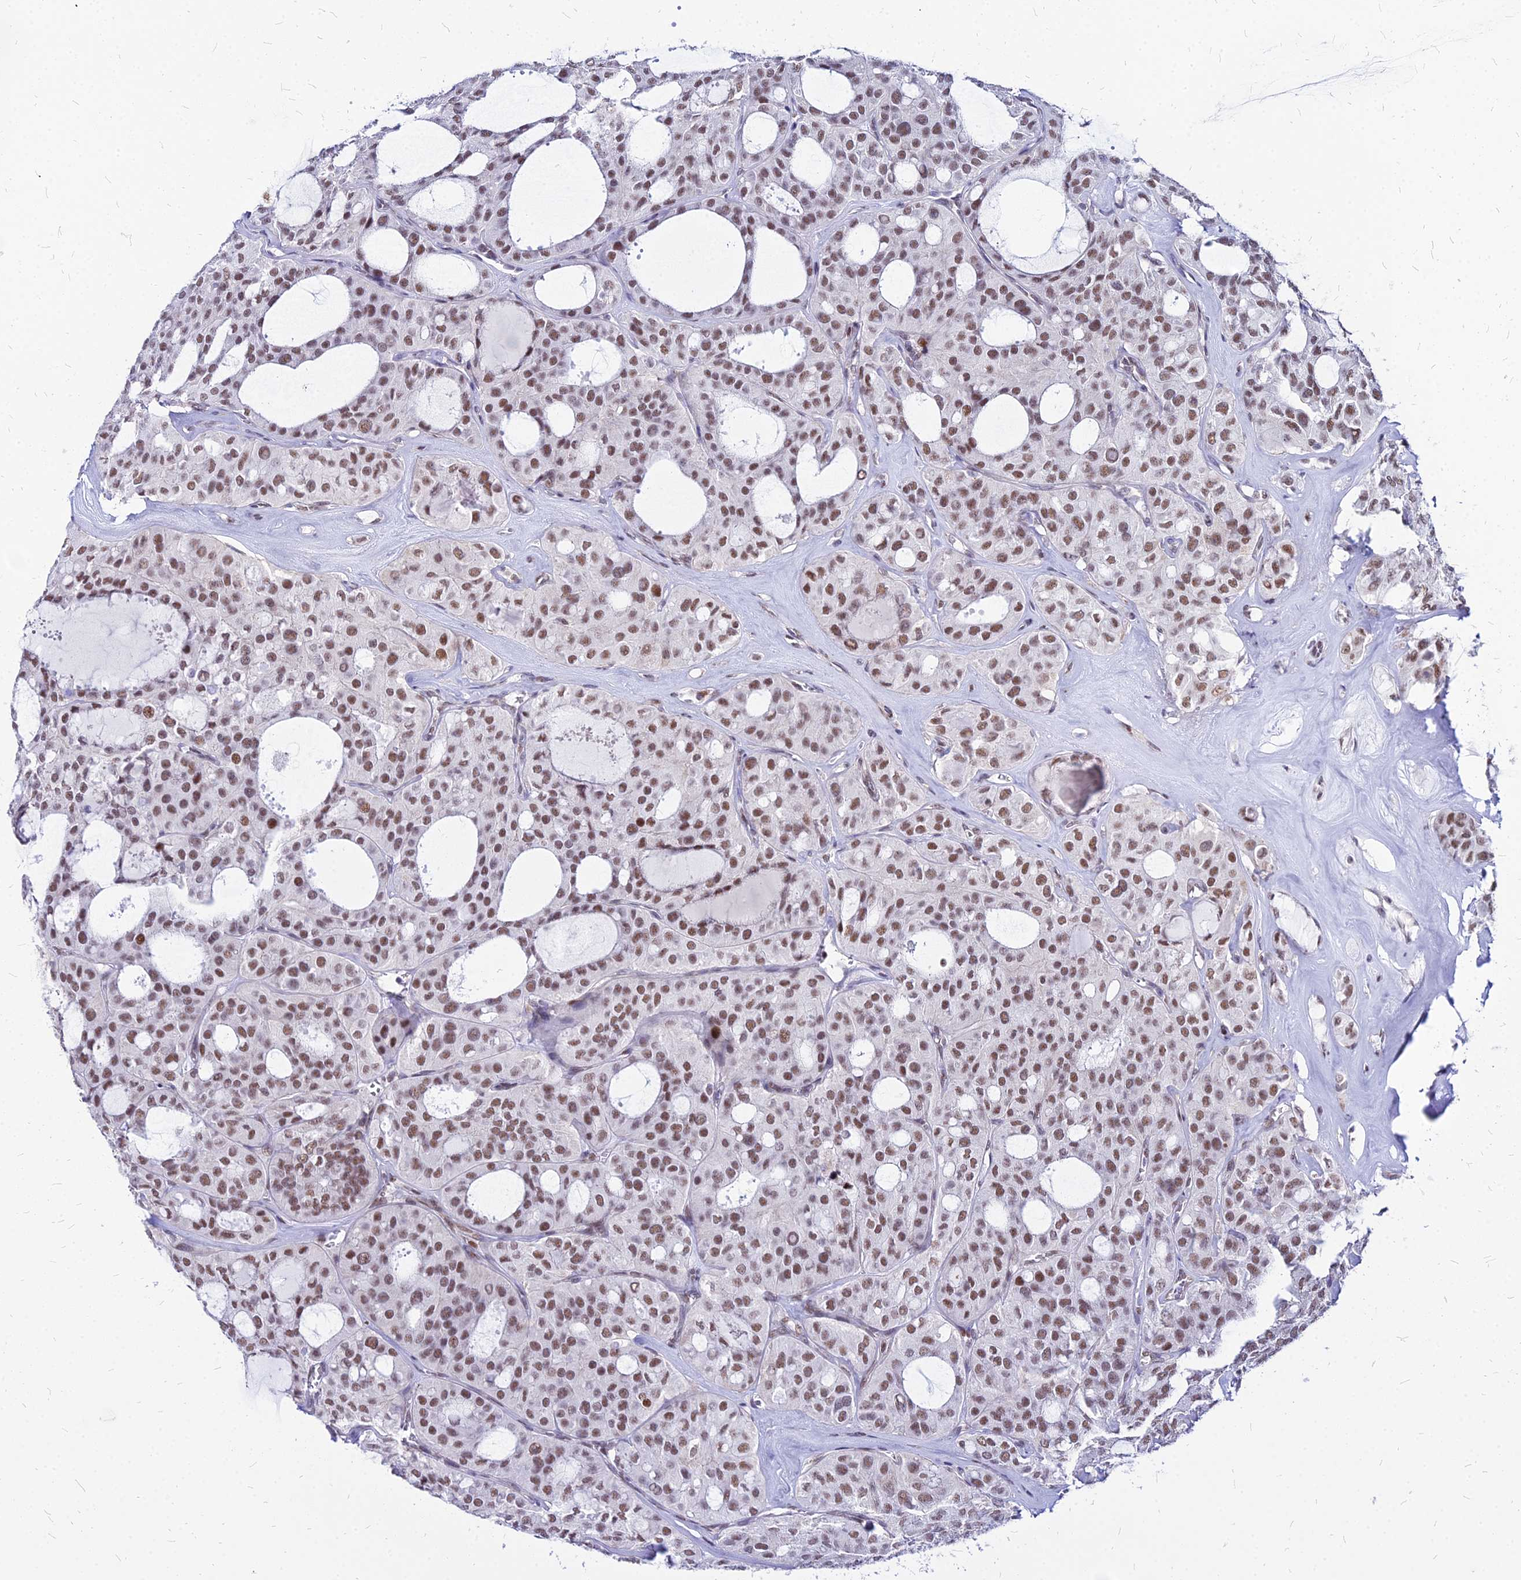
{"staining": {"intensity": "moderate", "quantity": "25%-75%", "location": "nuclear"}, "tissue": "thyroid cancer", "cell_type": "Tumor cells", "image_type": "cancer", "snomed": [{"axis": "morphology", "description": "Follicular adenoma carcinoma, NOS"}, {"axis": "topography", "description": "Thyroid gland"}], "caption": "Immunohistochemistry (IHC) staining of thyroid cancer (follicular adenoma carcinoma), which displays medium levels of moderate nuclear expression in about 25%-75% of tumor cells indicating moderate nuclear protein staining. The staining was performed using DAB (3,3'-diaminobenzidine) (brown) for protein detection and nuclei were counterstained in hematoxylin (blue).", "gene": "FDX2", "patient": {"sex": "male", "age": 75}}